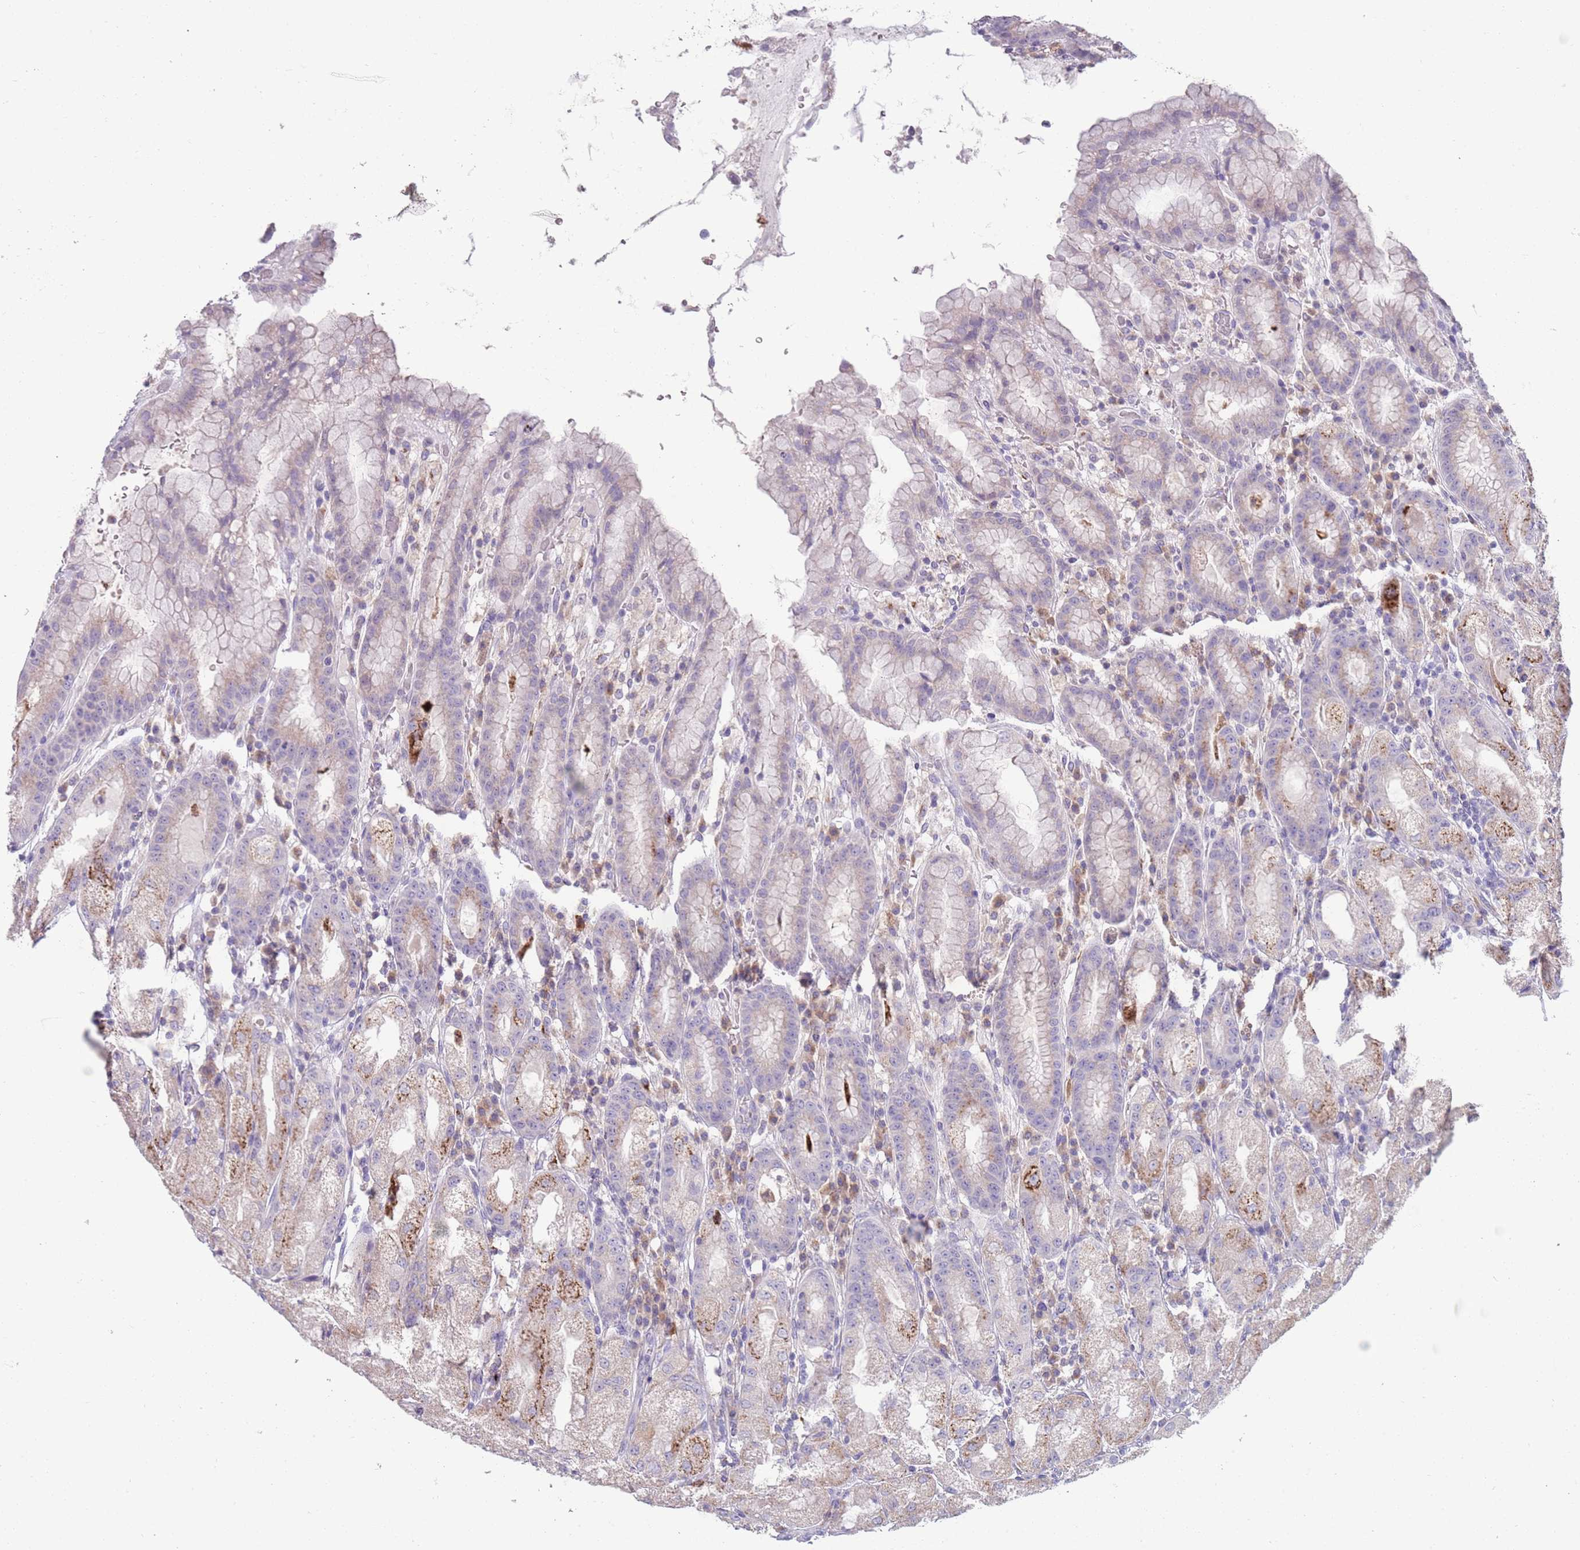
{"staining": {"intensity": "moderate", "quantity": "25%-75%", "location": "cytoplasmic/membranous"}, "tissue": "stomach", "cell_type": "Glandular cells", "image_type": "normal", "snomed": [{"axis": "morphology", "description": "Normal tissue, NOS"}, {"axis": "topography", "description": "Stomach, upper"}], "caption": "Brown immunohistochemical staining in normal stomach demonstrates moderate cytoplasmic/membranous staining in approximately 25%-75% of glandular cells. (Brightfield microscopy of DAB IHC at high magnification).", "gene": "ACSBG1", "patient": {"sex": "male", "age": 52}}